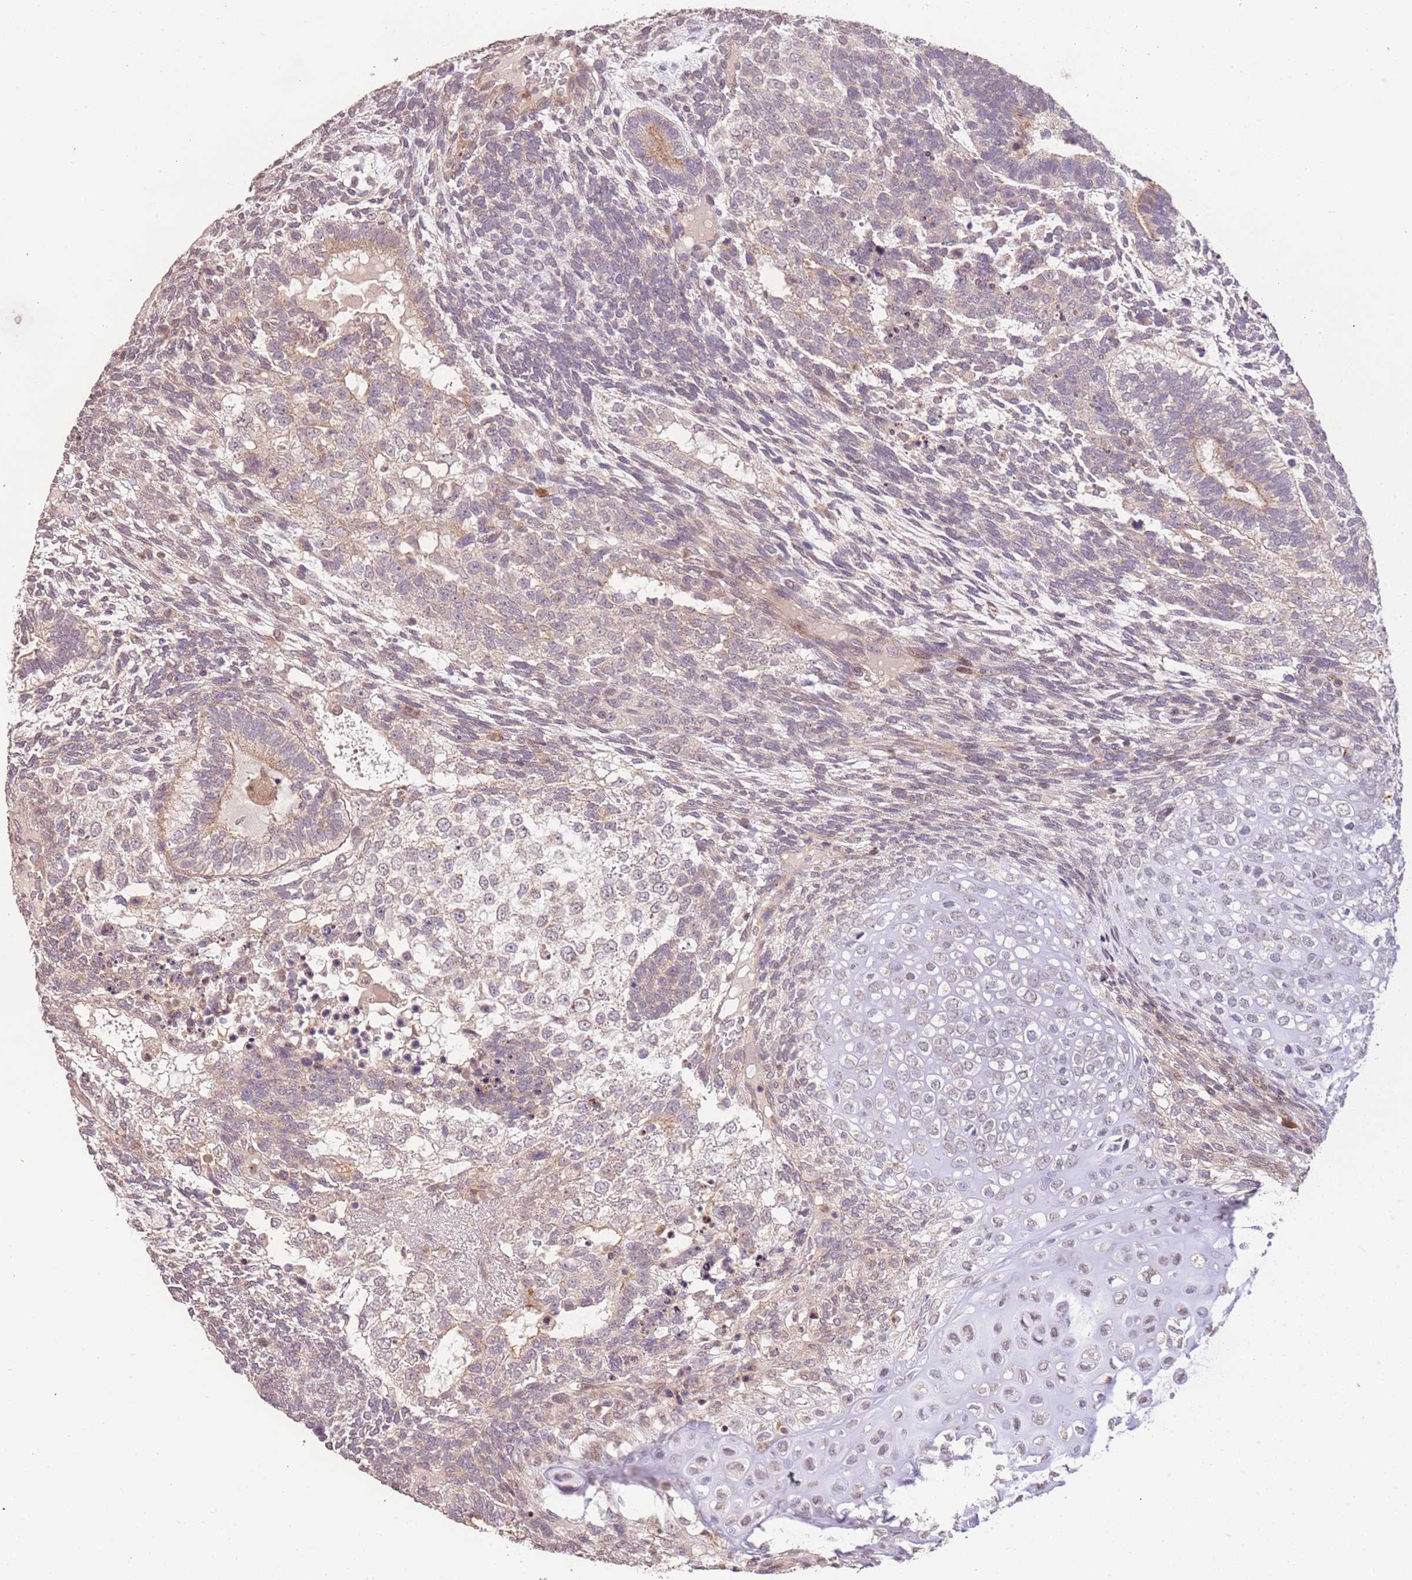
{"staining": {"intensity": "moderate", "quantity": "<25%", "location": "cytoplasmic/membranous"}, "tissue": "testis cancer", "cell_type": "Tumor cells", "image_type": "cancer", "snomed": [{"axis": "morphology", "description": "Carcinoma, Embryonal, NOS"}, {"axis": "topography", "description": "Testis"}], "caption": "Immunohistochemistry (DAB) staining of testis embryonal carcinoma displays moderate cytoplasmic/membranous protein positivity in approximately <25% of tumor cells.", "gene": "SLC16A4", "patient": {"sex": "male", "age": 23}}